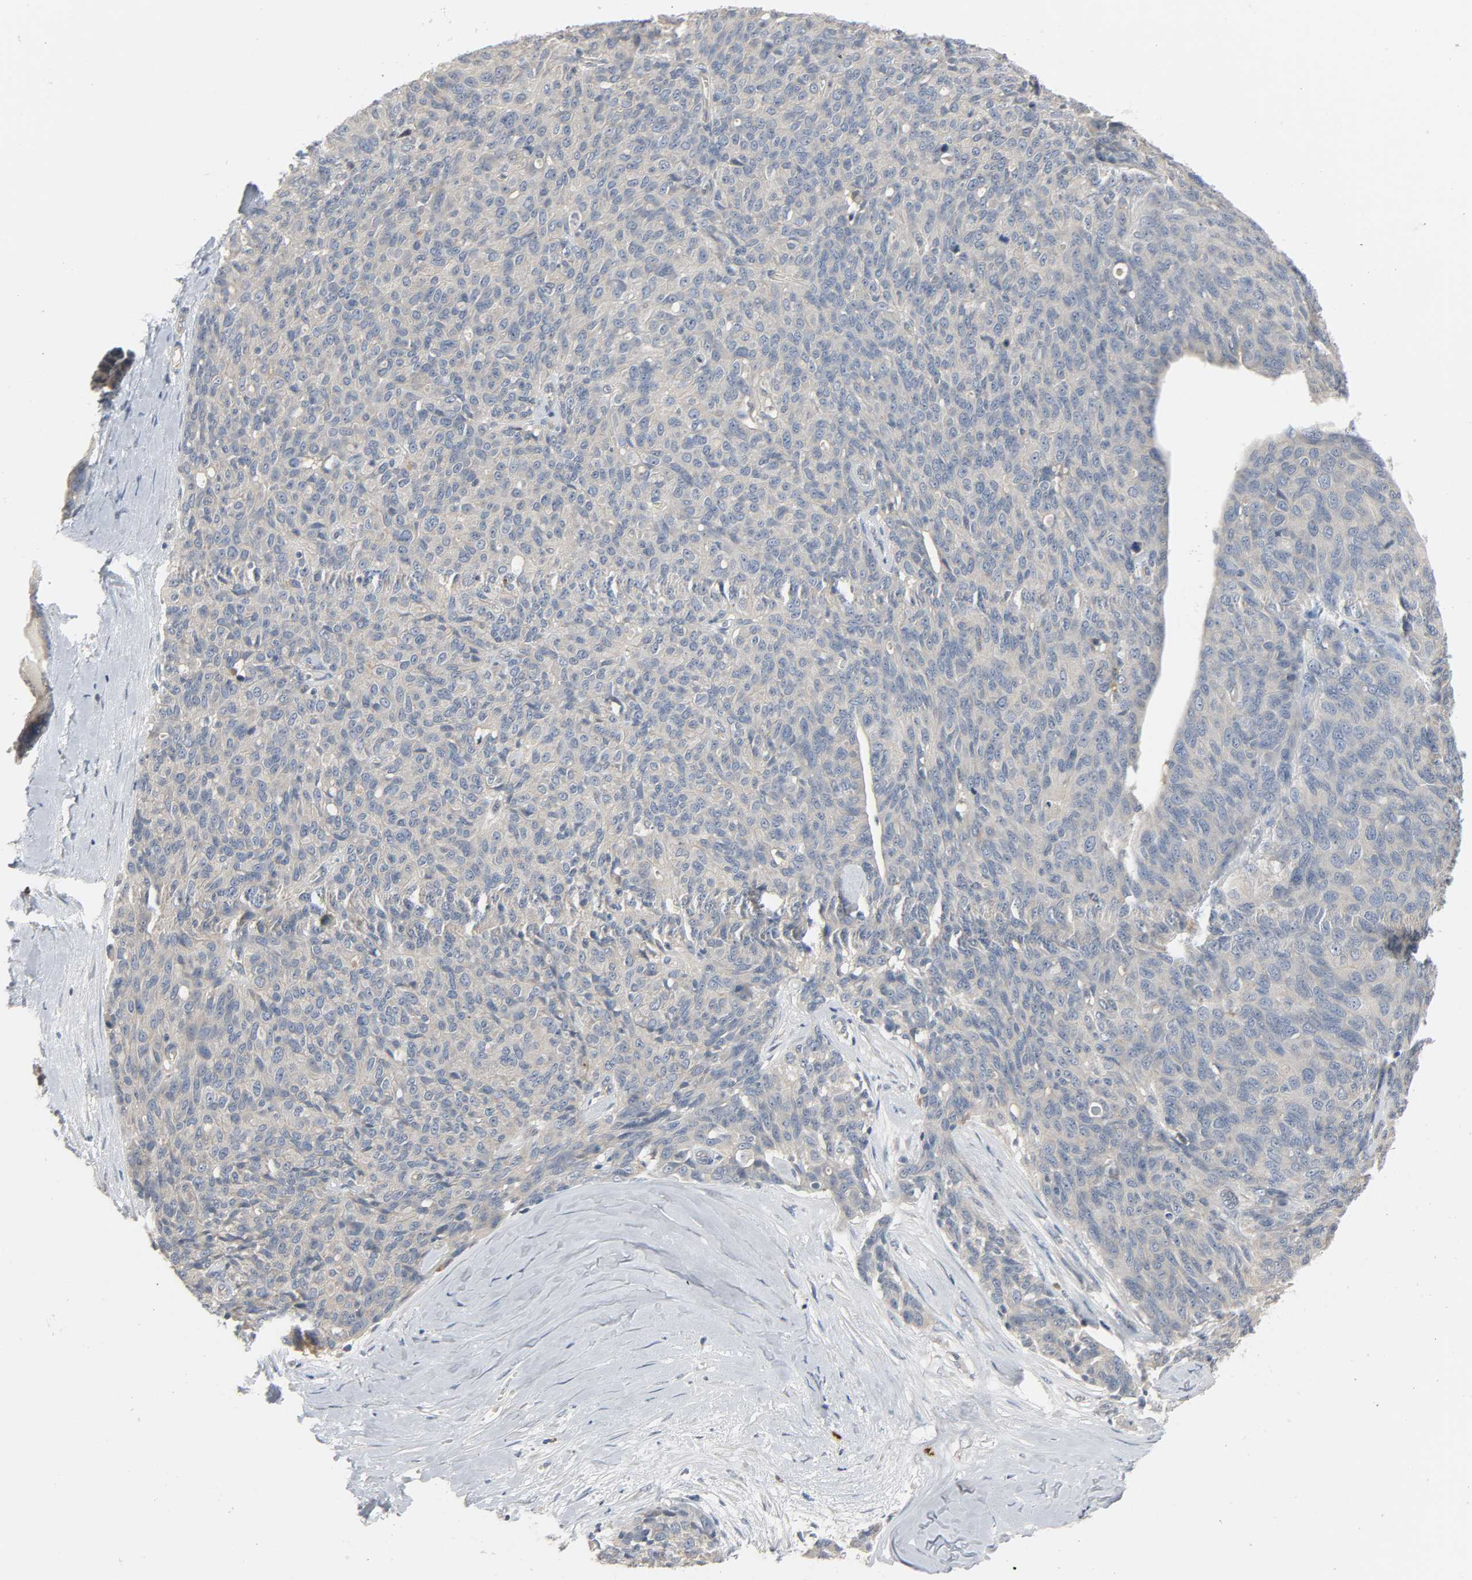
{"staining": {"intensity": "negative", "quantity": "none", "location": "none"}, "tissue": "ovarian cancer", "cell_type": "Tumor cells", "image_type": "cancer", "snomed": [{"axis": "morphology", "description": "Carcinoma, endometroid"}, {"axis": "topography", "description": "Ovary"}], "caption": "This is a histopathology image of immunohistochemistry staining of ovarian cancer, which shows no expression in tumor cells.", "gene": "LIMCH1", "patient": {"sex": "female", "age": 60}}